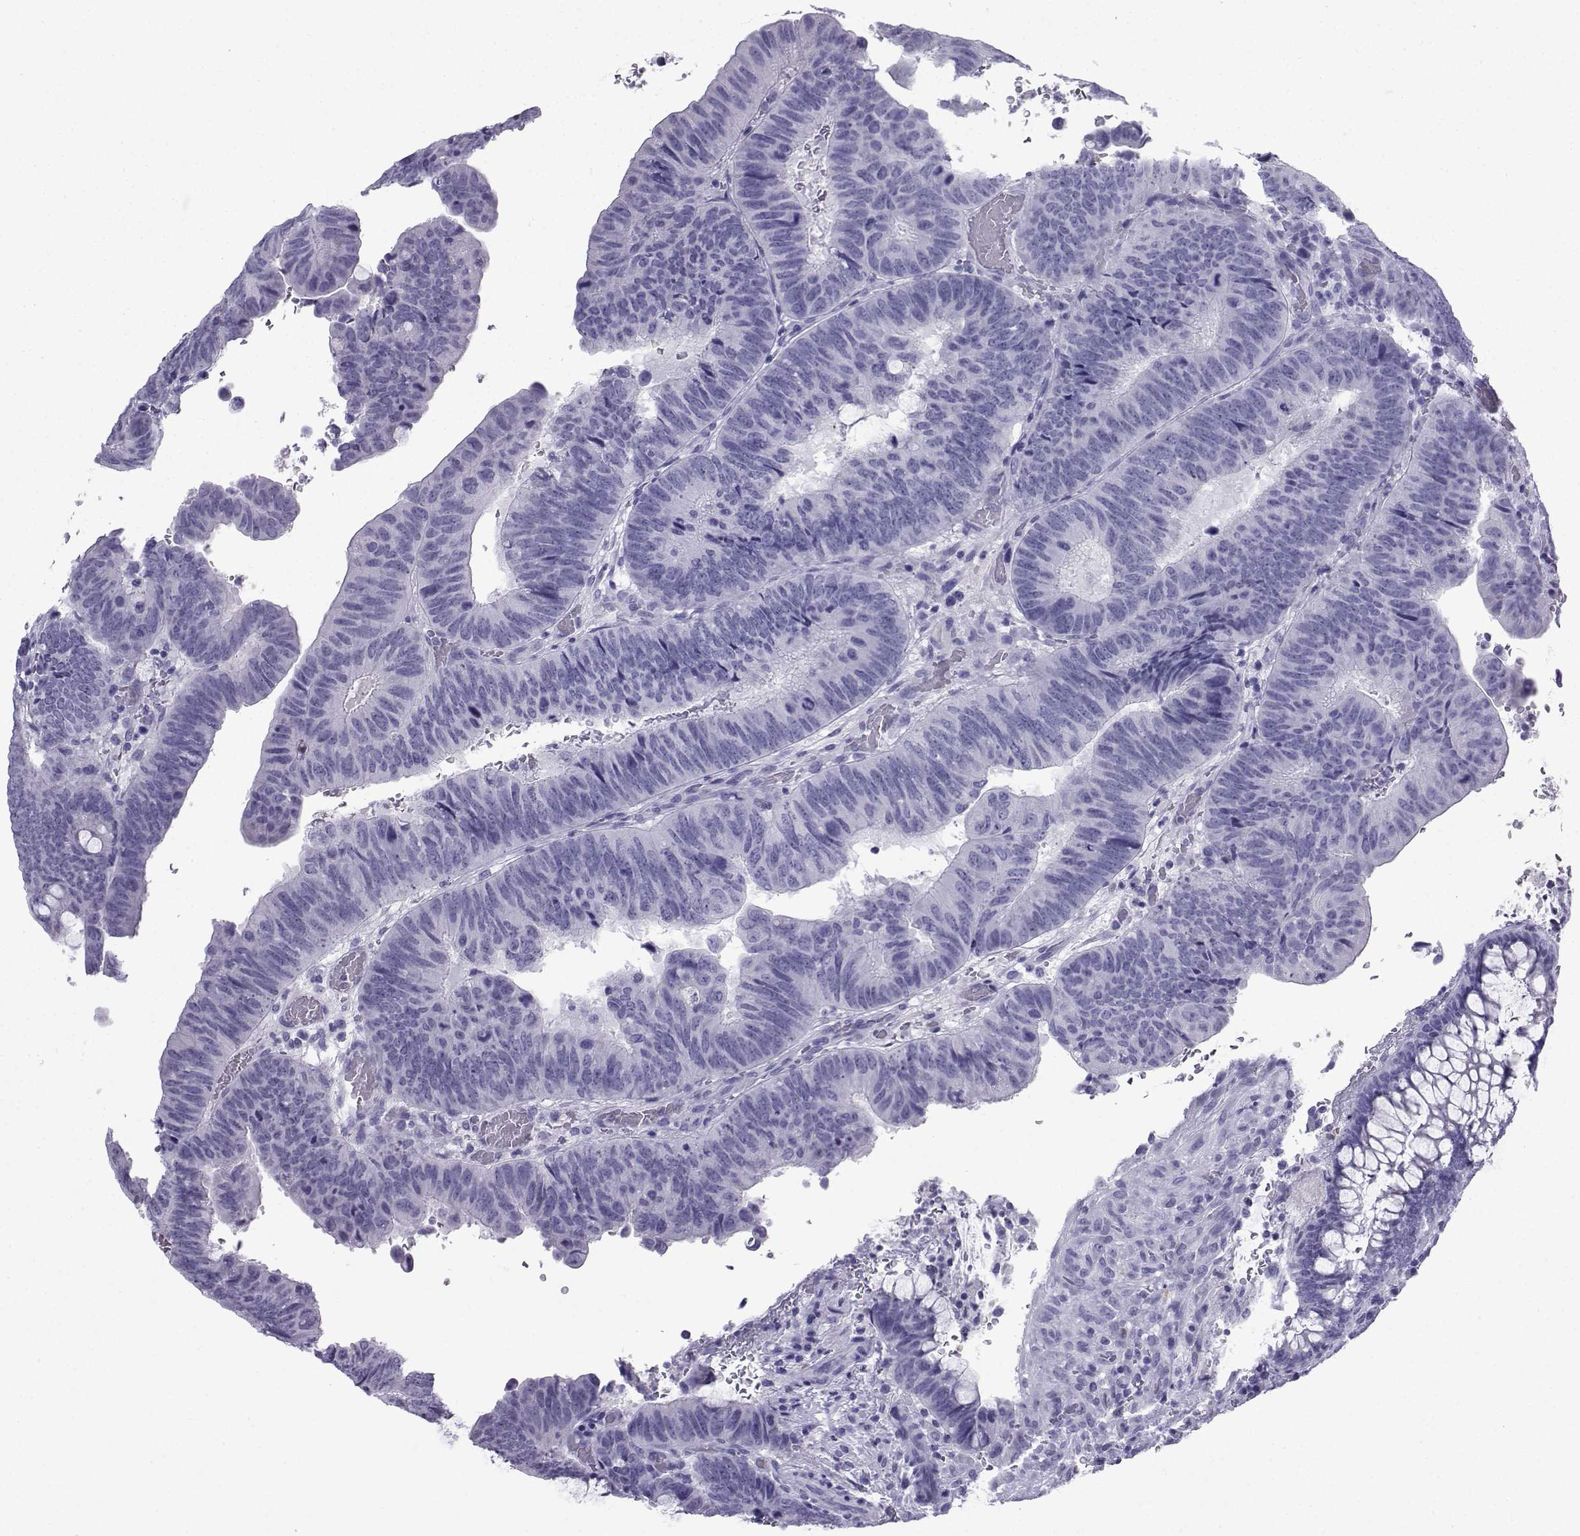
{"staining": {"intensity": "negative", "quantity": "none", "location": "none"}, "tissue": "colorectal cancer", "cell_type": "Tumor cells", "image_type": "cancer", "snomed": [{"axis": "morphology", "description": "Normal tissue, NOS"}, {"axis": "morphology", "description": "Adenocarcinoma, NOS"}, {"axis": "topography", "description": "Rectum"}], "caption": "The image reveals no significant expression in tumor cells of colorectal adenocarcinoma.", "gene": "SLC18A2", "patient": {"sex": "male", "age": 92}}